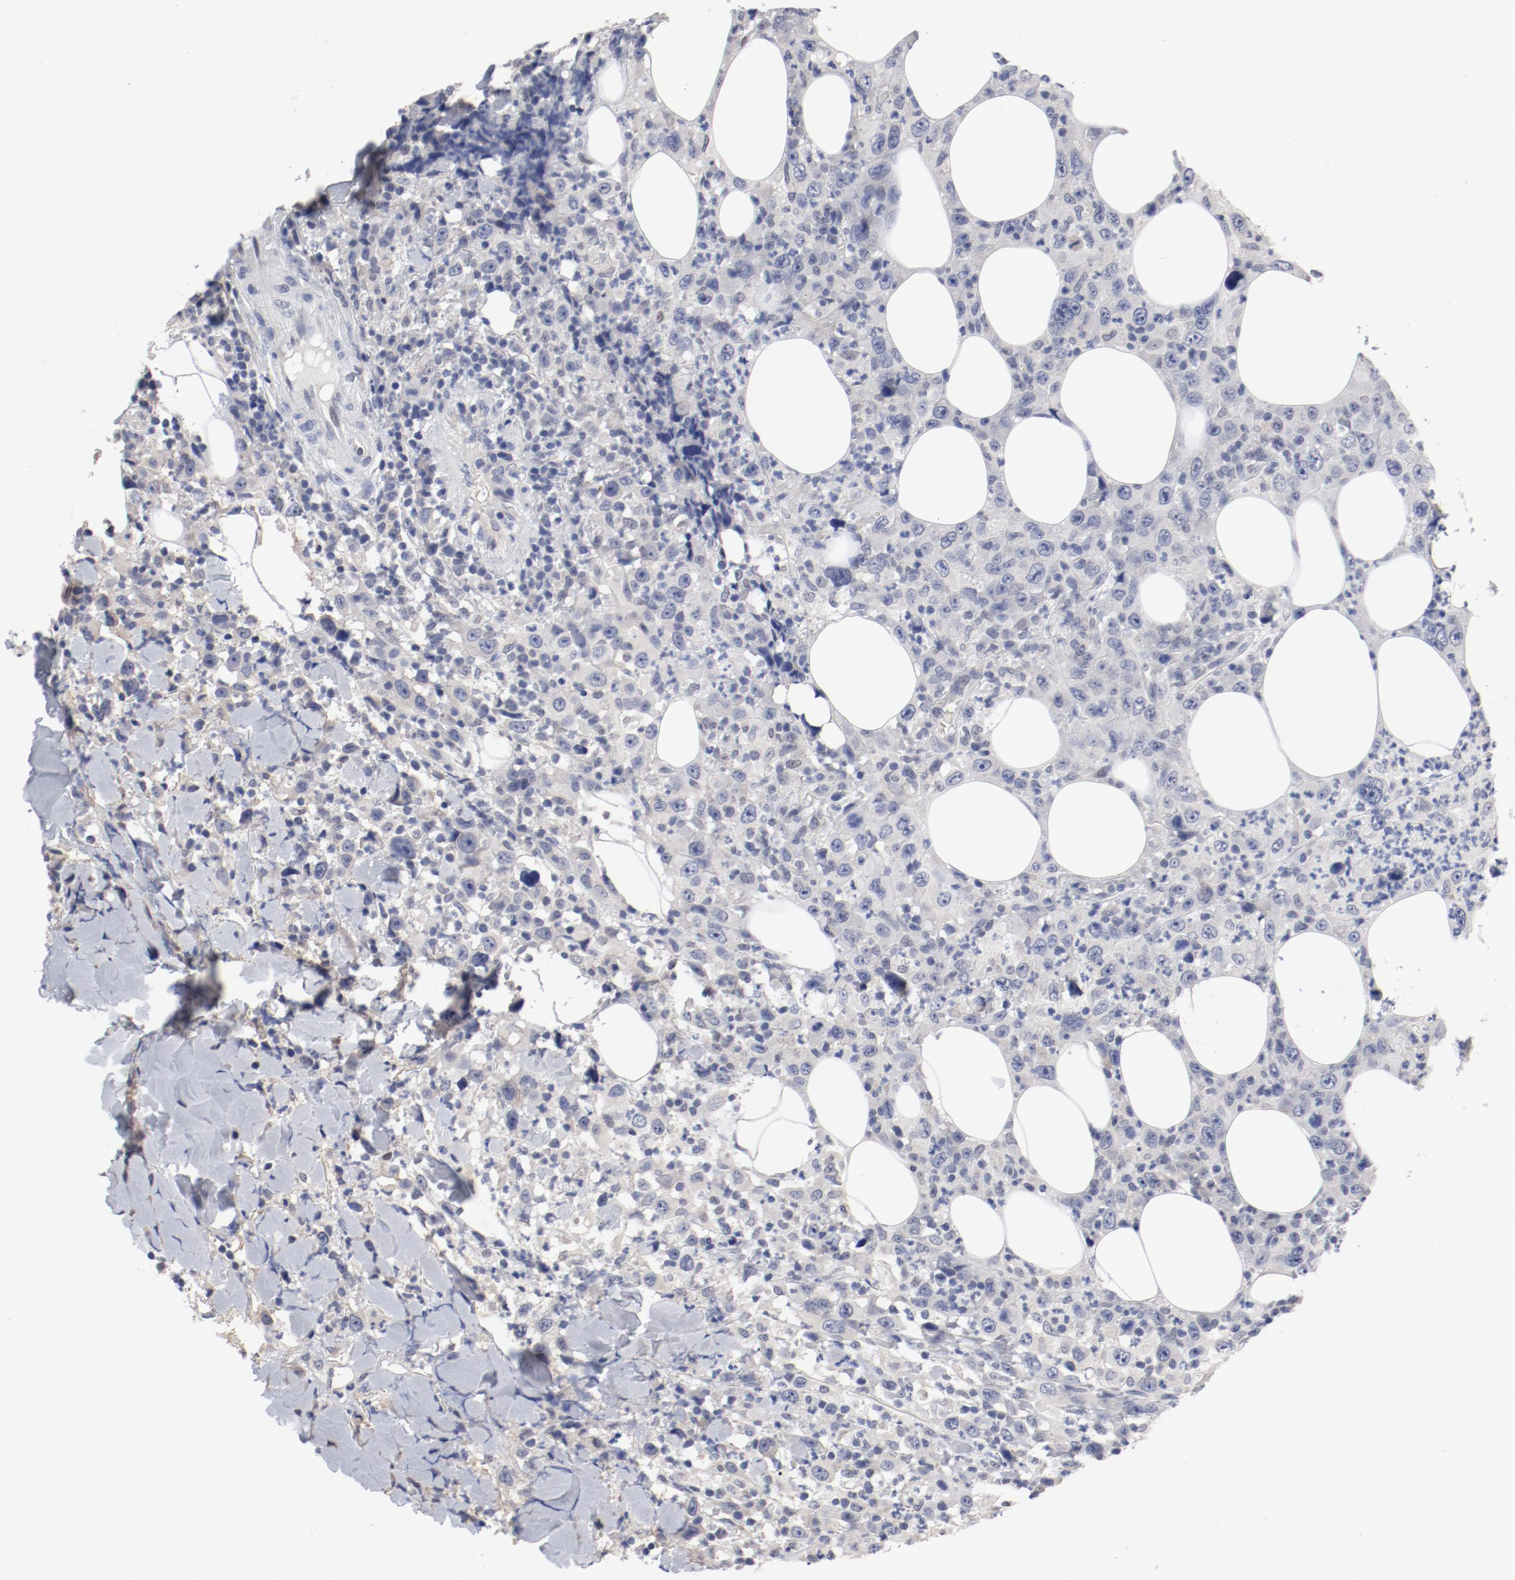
{"staining": {"intensity": "negative", "quantity": "none", "location": "none"}, "tissue": "thyroid cancer", "cell_type": "Tumor cells", "image_type": "cancer", "snomed": [{"axis": "morphology", "description": "Carcinoma, NOS"}, {"axis": "topography", "description": "Thyroid gland"}], "caption": "A micrograph of thyroid carcinoma stained for a protein demonstrates no brown staining in tumor cells.", "gene": "ANKLE2", "patient": {"sex": "female", "age": 77}}